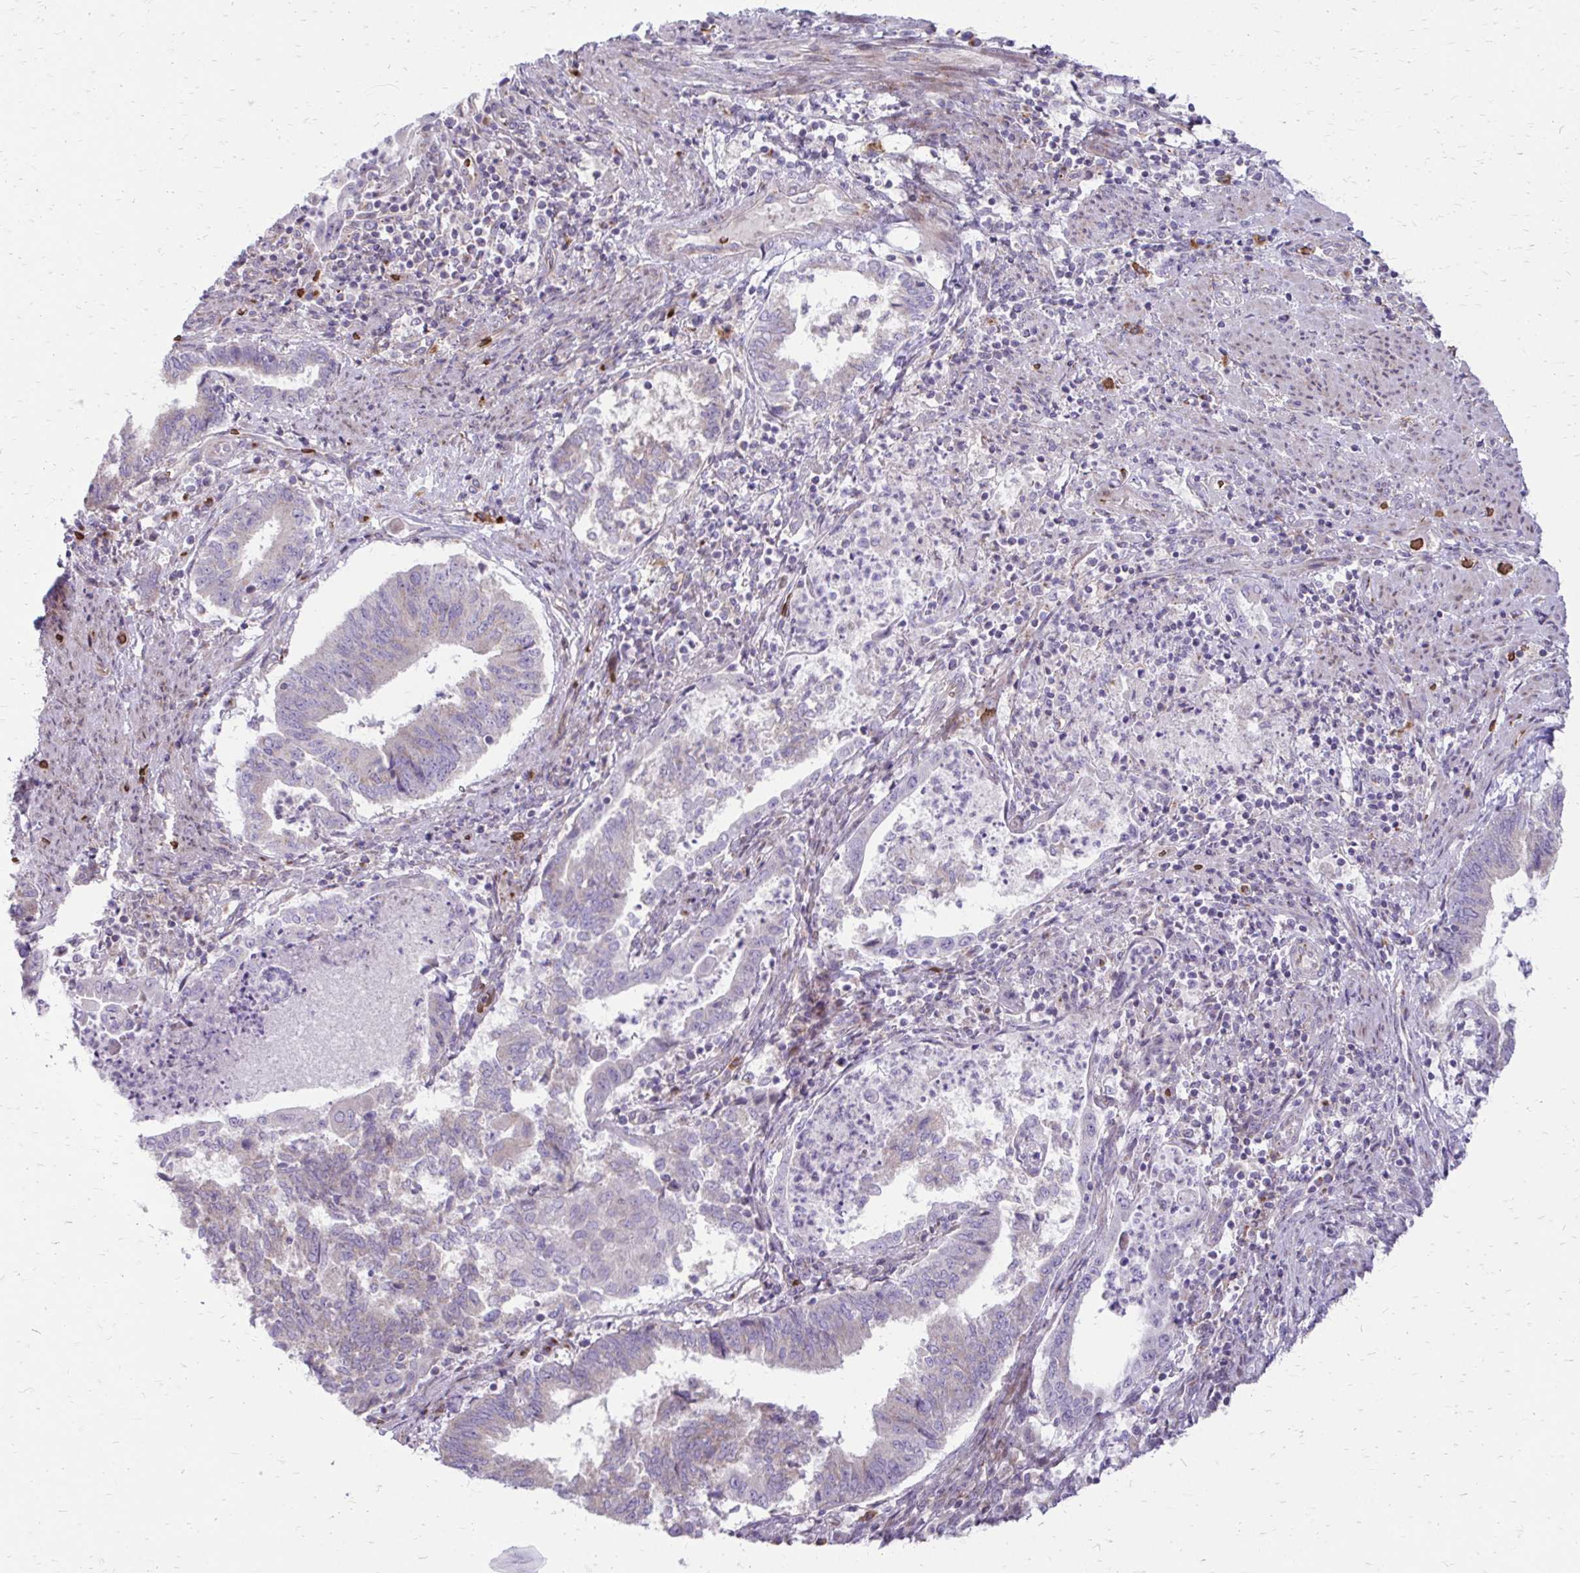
{"staining": {"intensity": "negative", "quantity": "none", "location": "none"}, "tissue": "endometrial cancer", "cell_type": "Tumor cells", "image_type": "cancer", "snomed": [{"axis": "morphology", "description": "Adenocarcinoma, NOS"}, {"axis": "topography", "description": "Endometrium"}], "caption": "DAB immunohistochemical staining of human adenocarcinoma (endometrial) reveals no significant positivity in tumor cells. The staining was performed using DAB to visualize the protein expression in brown, while the nuclei were stained in blue with hematoxylin (Magnification: 20x).", "gene": "FUNDC2", "patient": {"sex": "female", "age": 65}}